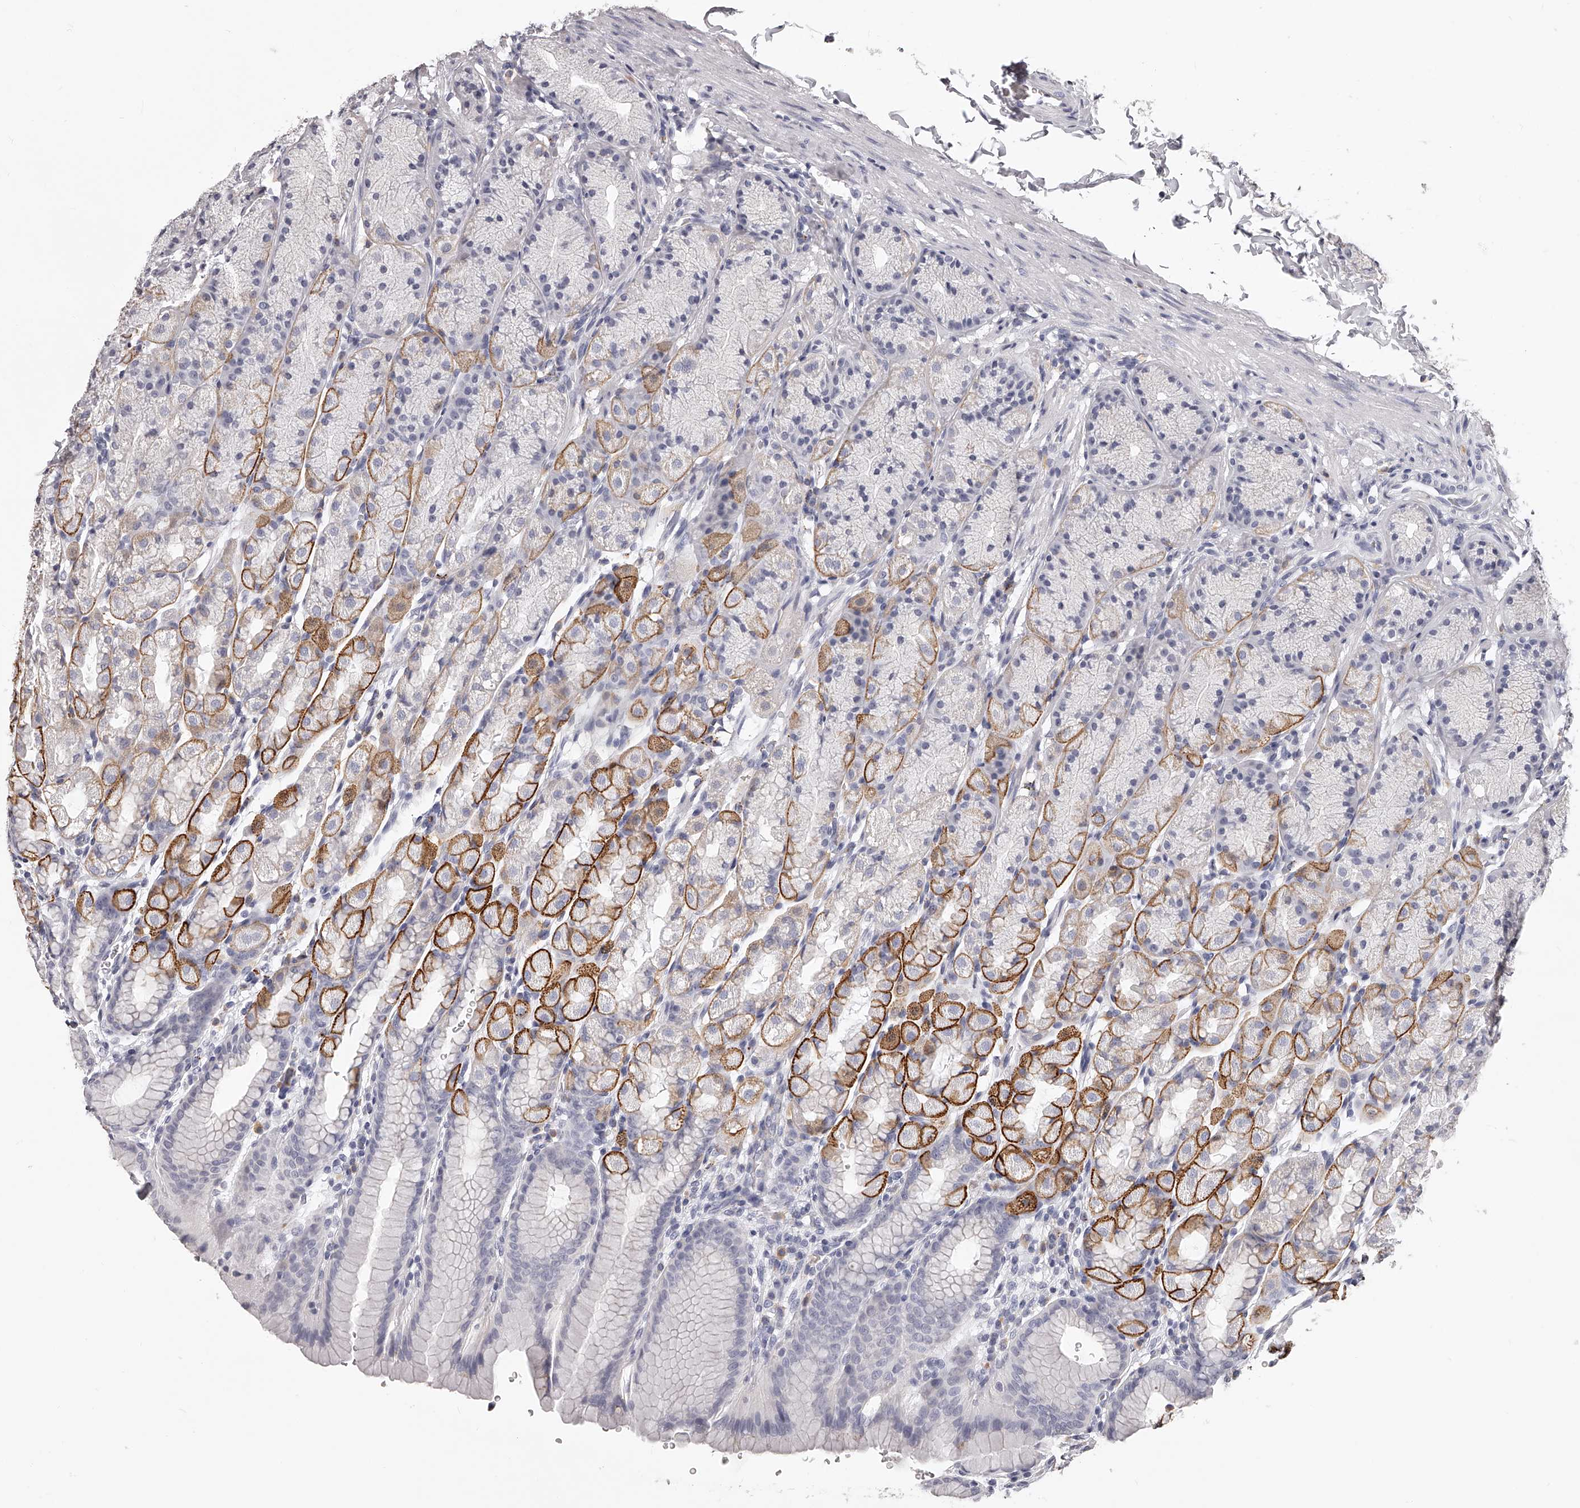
{"staining": {"intensity": "strong", "quantity": "<25%", "location": "cytoplasmic/membranous"}, "tissue": "stomach", "cell_type": "Glandular cells", "image_type": "normal", "snomed": [{"axis": "morphology", "description": "Normal tissue, NOS"}, {"axis": "topography", "description": "Stomach"}], "caption": "Immunohistochemistry of normal human stomach displays medium levels of strong cytoplasmic/membranous positivity in approximately <25% of glandular cells. (brown staining indicates protein expression, while blue staining denotes nuclei).", "gene": "DMRT1", "patient": {"sex": "male", "age": 42}}